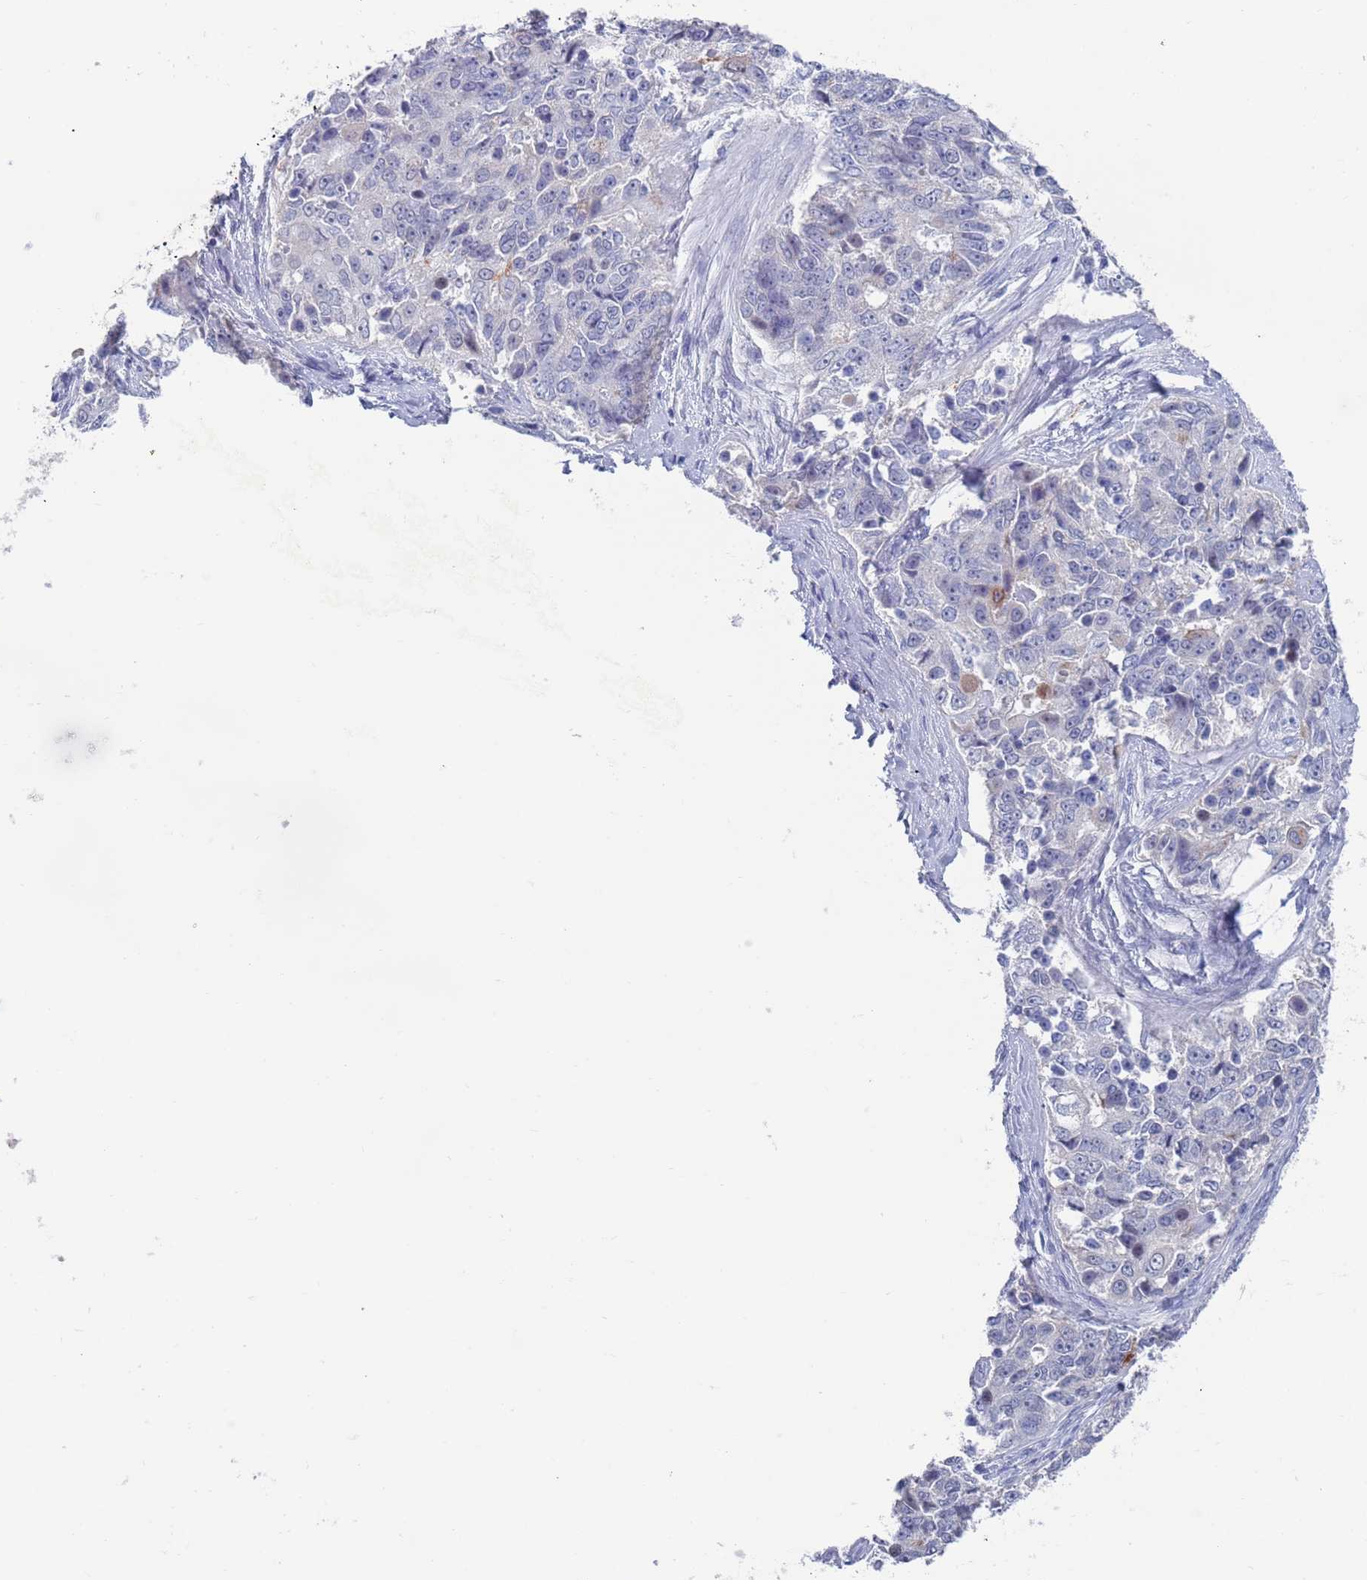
{"staining": {"intensity": "negative", "quantity": "none", "location": "none"}, "tissue": "ovarian cancer", "cell_type": "Tumor cells", "image_type": "cancer", "snomed": [{"axis": "morphology", "description": "Carcinoma, endometroid"}, {"axis": "topography", "description": "Ovary"}], "caption": "Immunohistochemistry histopathology image of human ovarian cancer (endometroid carcinoma) stained for a protein (brown), which reveals no expression in tumor cells.", "gene": "FUCA1", "patient": {"sex": "female", "age": 51}}